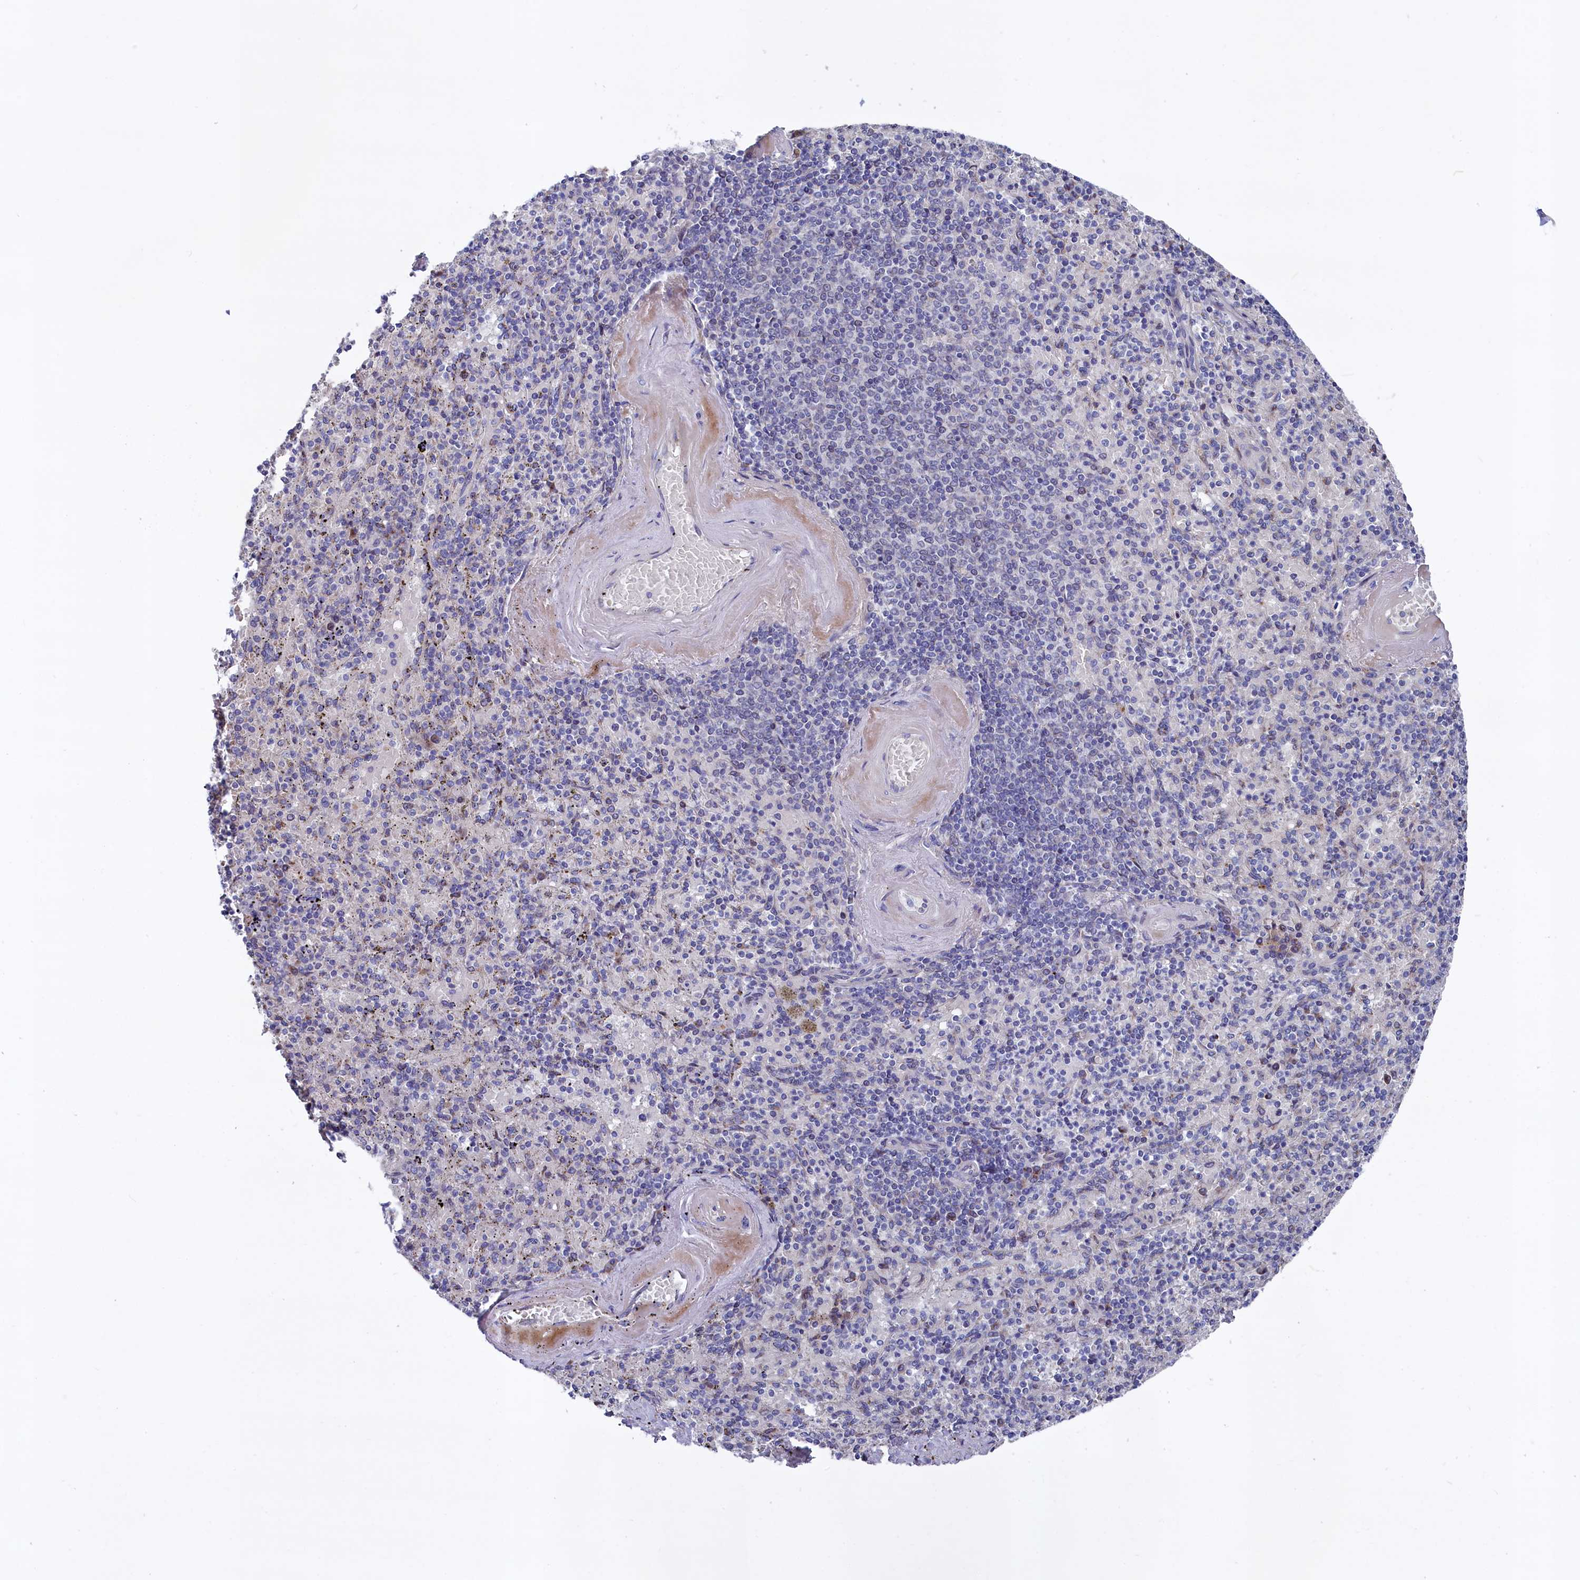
{"staining": {"intensity": "negative", "quantity": "none", "location": "none"}, "tissue": "spleen", "cell_type": "Cells in red pulp", "image_type": "normal", "snomed": [{"axis": "morphology", "description": "Normal tissue, NOS"}, {"axis": "topography", "description": "Spleen"}], "caption": "This is an immunohistochemistry micrograph of benign human spleen. There is no staining in cells in red pulp.", "gene": "GPR108", "patient": {"sex": "male", "age": 82}}